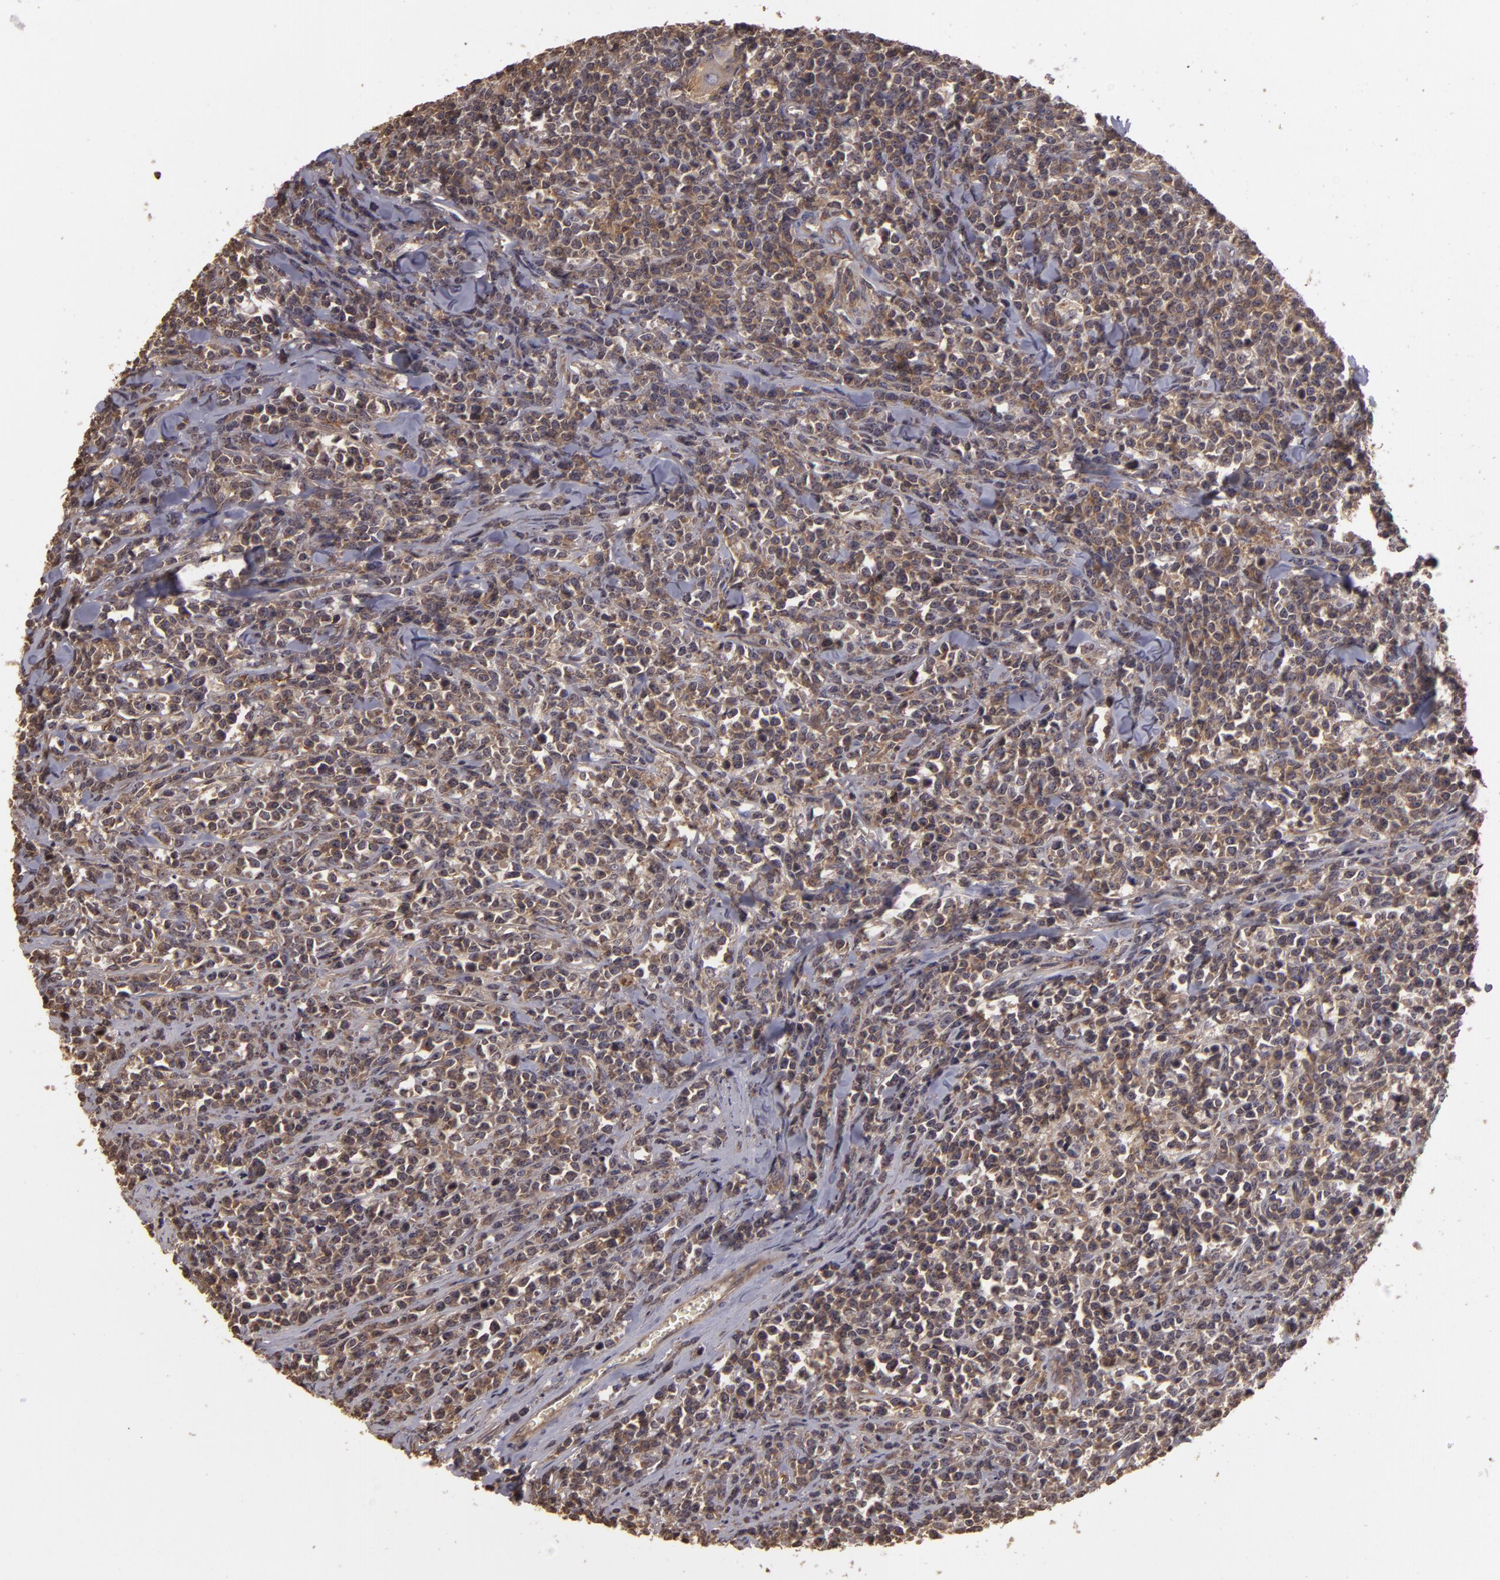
{"staining": {"intensity": "weak", "quantity": ">75%", "location": "cytoplasmic/membranous"}, "tissue": "lymphoma", "cell_type": "Tumor cells", "image_type": "cancer", "snomed": [{"axis": "morphology", "description": "Malignant lymphoma, non-Hodgkin's type, High grade"}, {"axis": "topography", "description": "Small intestine"}, {"axis": "topography", "description": "Colon"}], "caption": "Protein staining of malignant lymphoma, non-Hodgkin's type (high-grade) tissue demonstrates weak cytoplasmic/membranous positivity in approximately >75% of tumor cells.", "gene": "HRAS", "patient": {"sex": "male", "age": 8}}